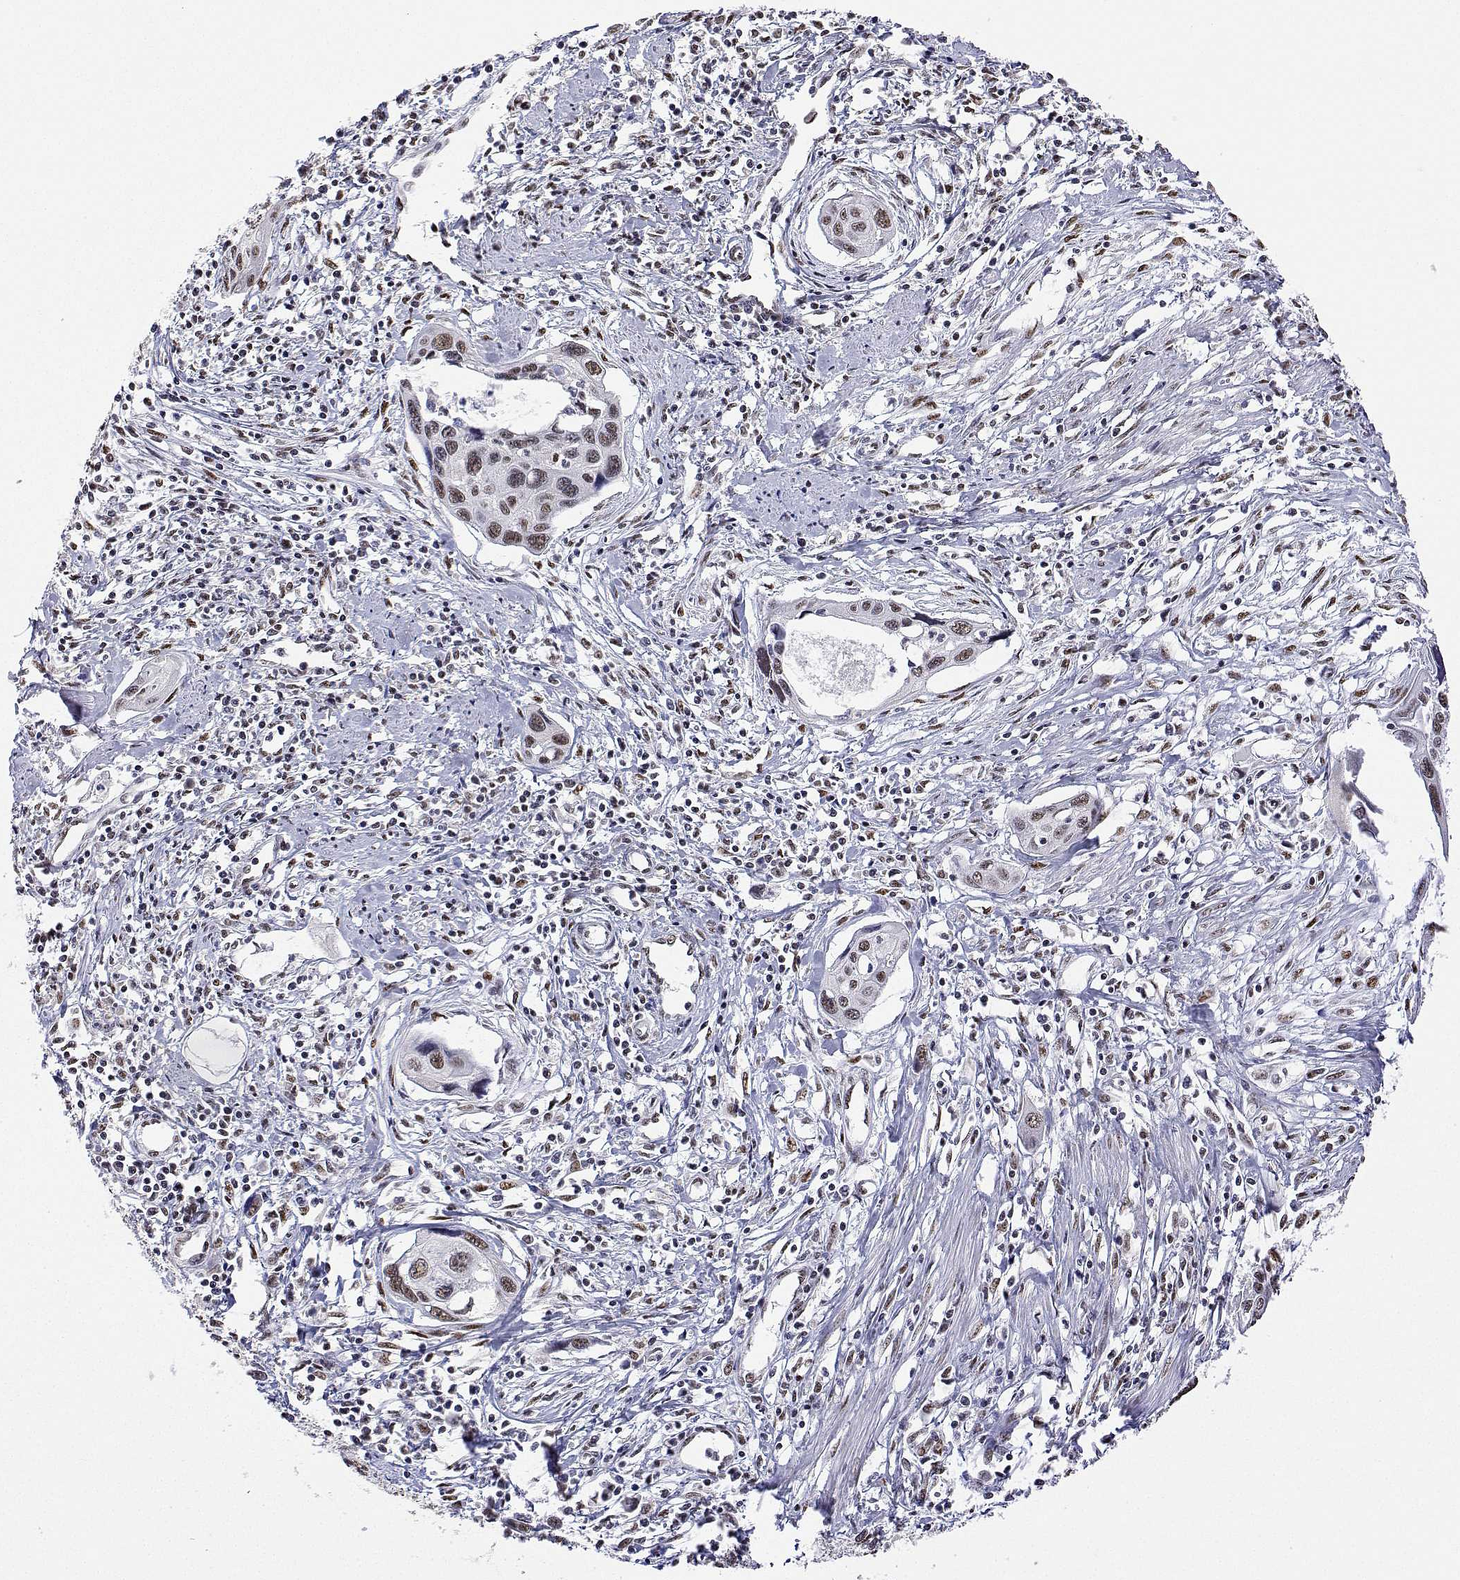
{"staining": {"intensity": "weak", "quantity": "25%-75%", "location": "nuclear"}, "tissue": "cervical cancer", "cell_type": "Tumor cells", "image_type": "cancer", "snomed": [{"axis": "morphology", "description": "Squamous cell carcinoma, NOS"}, {"axis": "topography", "description": "Cervix"}], "caption": "Immunohistochemical staining of squamous cell carcinoma (cervical) shows low levels of weak nuclear protein staining in approximately 25%-75% of tumor cells. (DAB = brown stain, brightfield microscopy at high magnification).", "gene": "ADAR", "patient": {"sex": "female", "age": 31}}